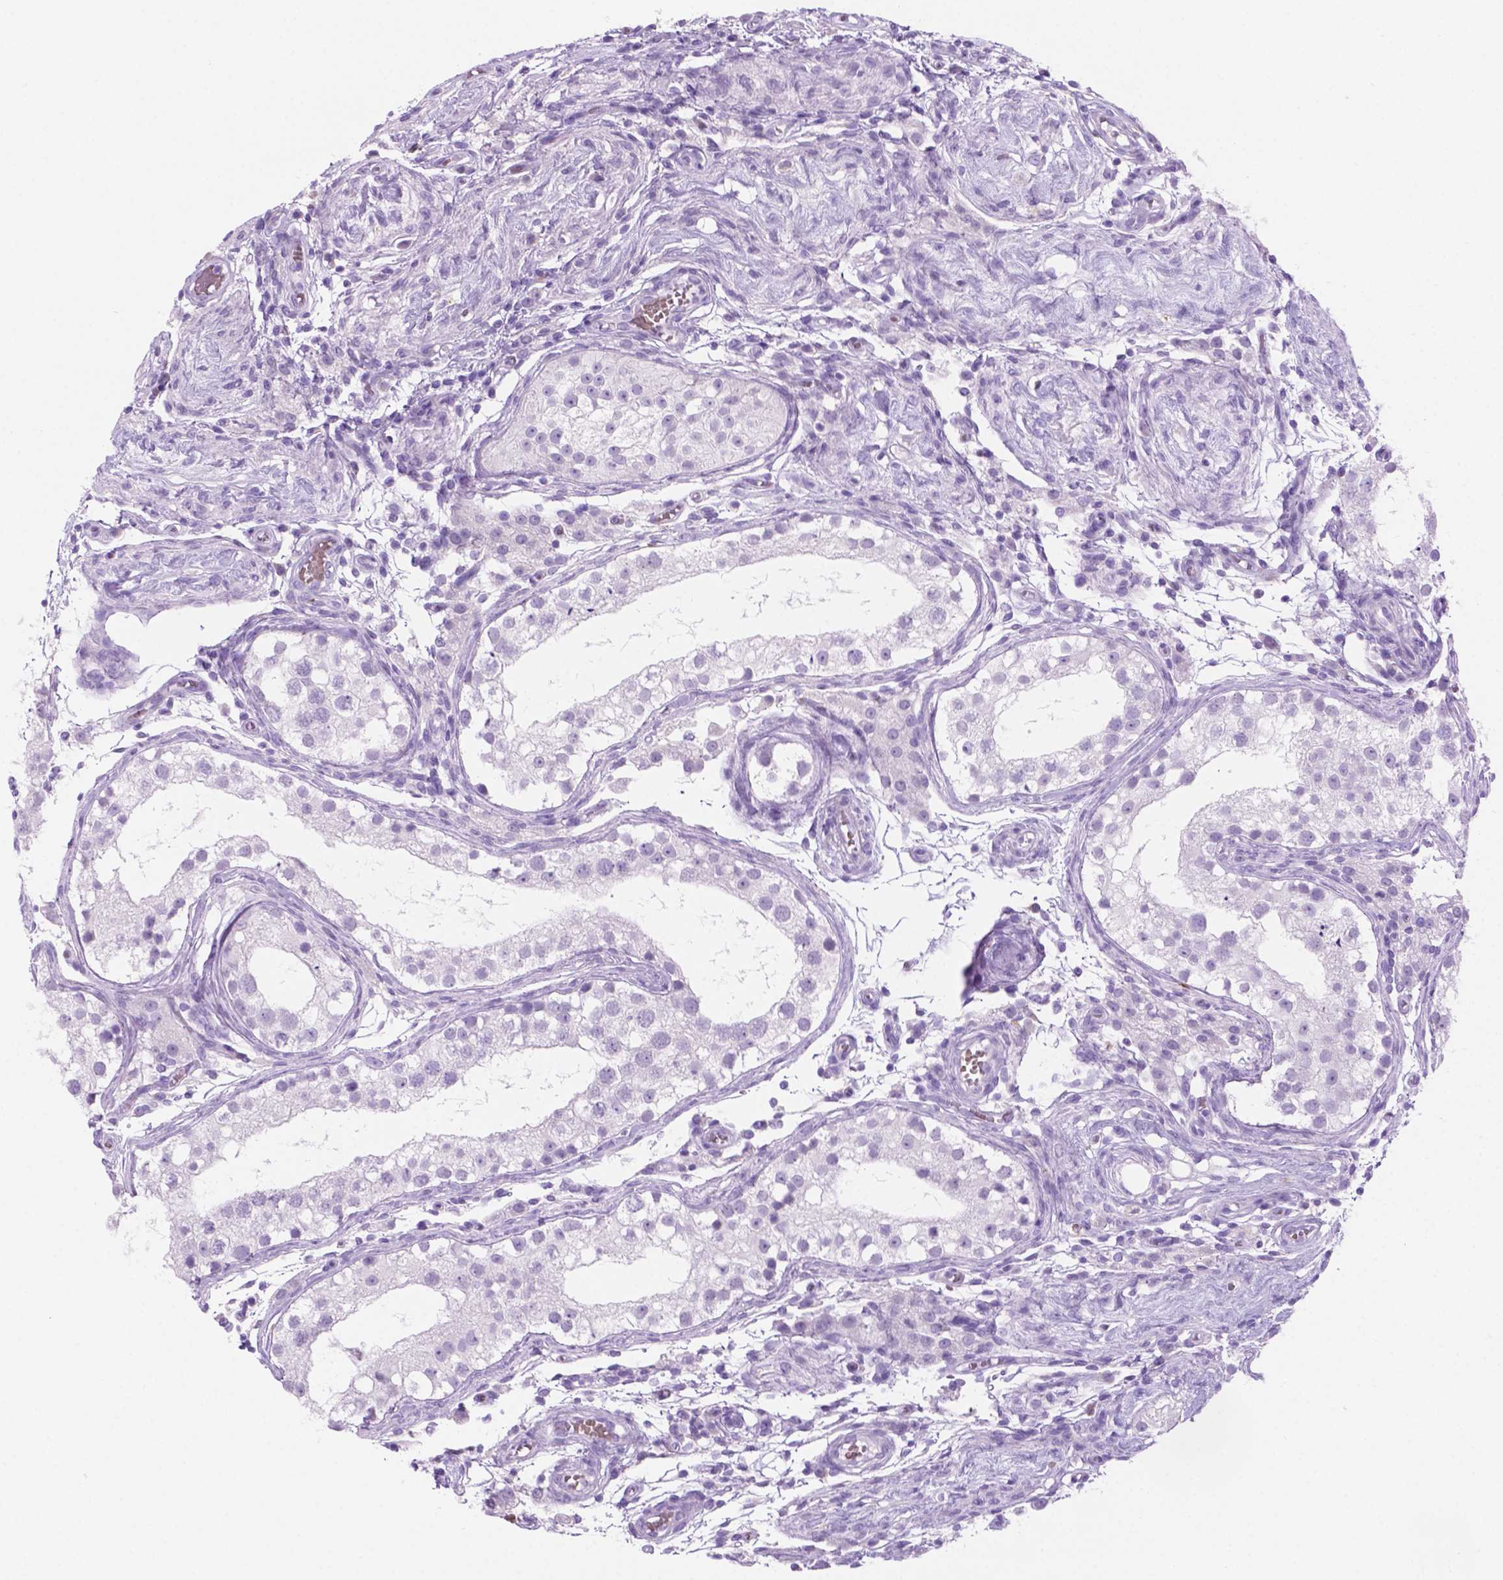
{"staining": {"intensity": "negative", "quantity": "none", "location": "none"}, "tissue": "testis", "cell_type": "Cells in seminiferous ducts", "image_type": "normal", "snomed": [{"axis": "morphology", "description": "Normal tissue, NOS"}, {"axis": "morphology", "description": "Seminoma, NOS"}, {"axis": "topography", "description": "Testis"}], "caption": "Immunohistochemical staining of normal testis shows no significant positivity in cells in seminiferous ducts.", "gene": "GRIN2B", "patient": {"sex": "male", "age": 29}}